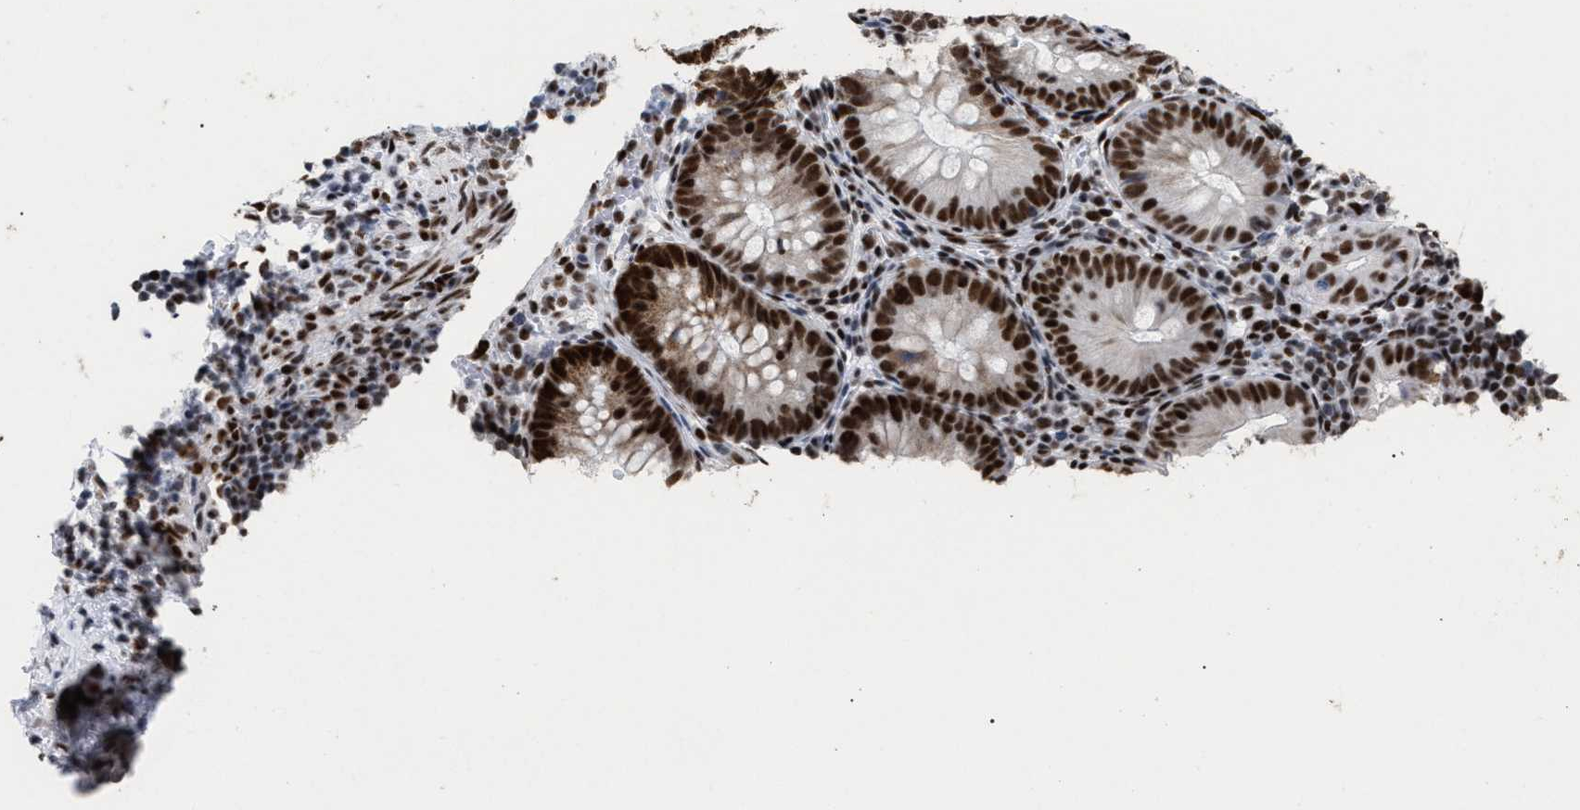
{"staining": {"intensity": "strong", "quantity": ">75%", "location": "nuclear"}, "tissue": "appendix", "cell_type": "Glandular cells", "image_type": "normal", "snomed": [{"axis": "morphology", "description": "Normal tissue, NOS"}, {"axis": "topography", "description": "Appendix"}], "caption": "Protein expression analysis of normal human appendix reveals strong nuclear positivity in about >75% of glandular cells. (DAB (3,3'-diaminobenzidine) IHC, brown staining for protein, blue staining for nuclei).", "gene": "TP53BP1", "patient": {"sex": "male", "age": 1}}